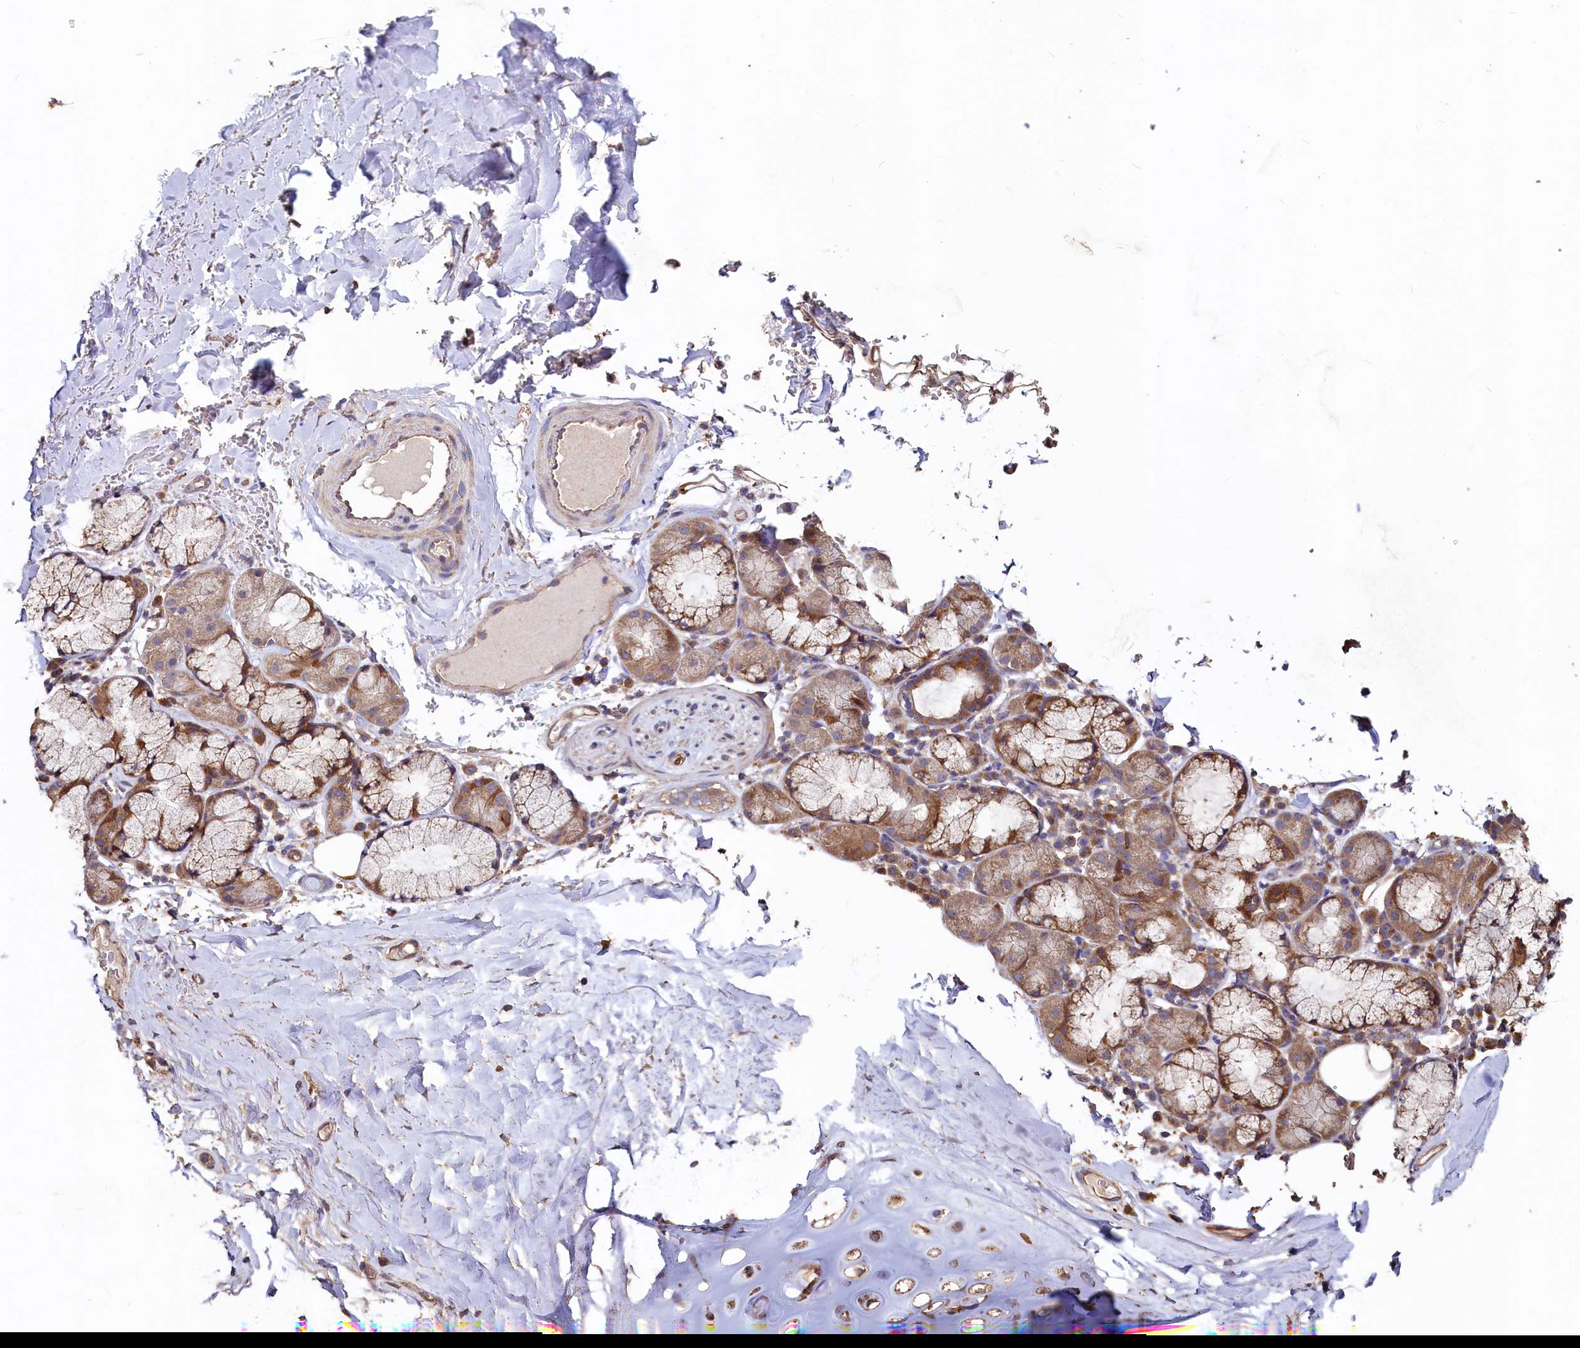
{"staining": {"intensity": "moderate", "quantity": ">75%", "location": "cytoplasmic/membranous"}, "tissue": "adipose tissue", "cell_type": "Adipocytes", "image_type": "normal", "snomed": [{"axis": "morphology", "description": "Normal tissue, NOS"}, {"axis": "topography", "description": "Lymph node"}, {"axis": "topography", "description": "Bronchus"}], "caption": "Benign adipose tissue demonstrates moderate cytoplasmic/membranous positivity in approximately >75% of adipocytes.", "gene": "TMEM98", "patient": {"sex": "male", "age": 63}}